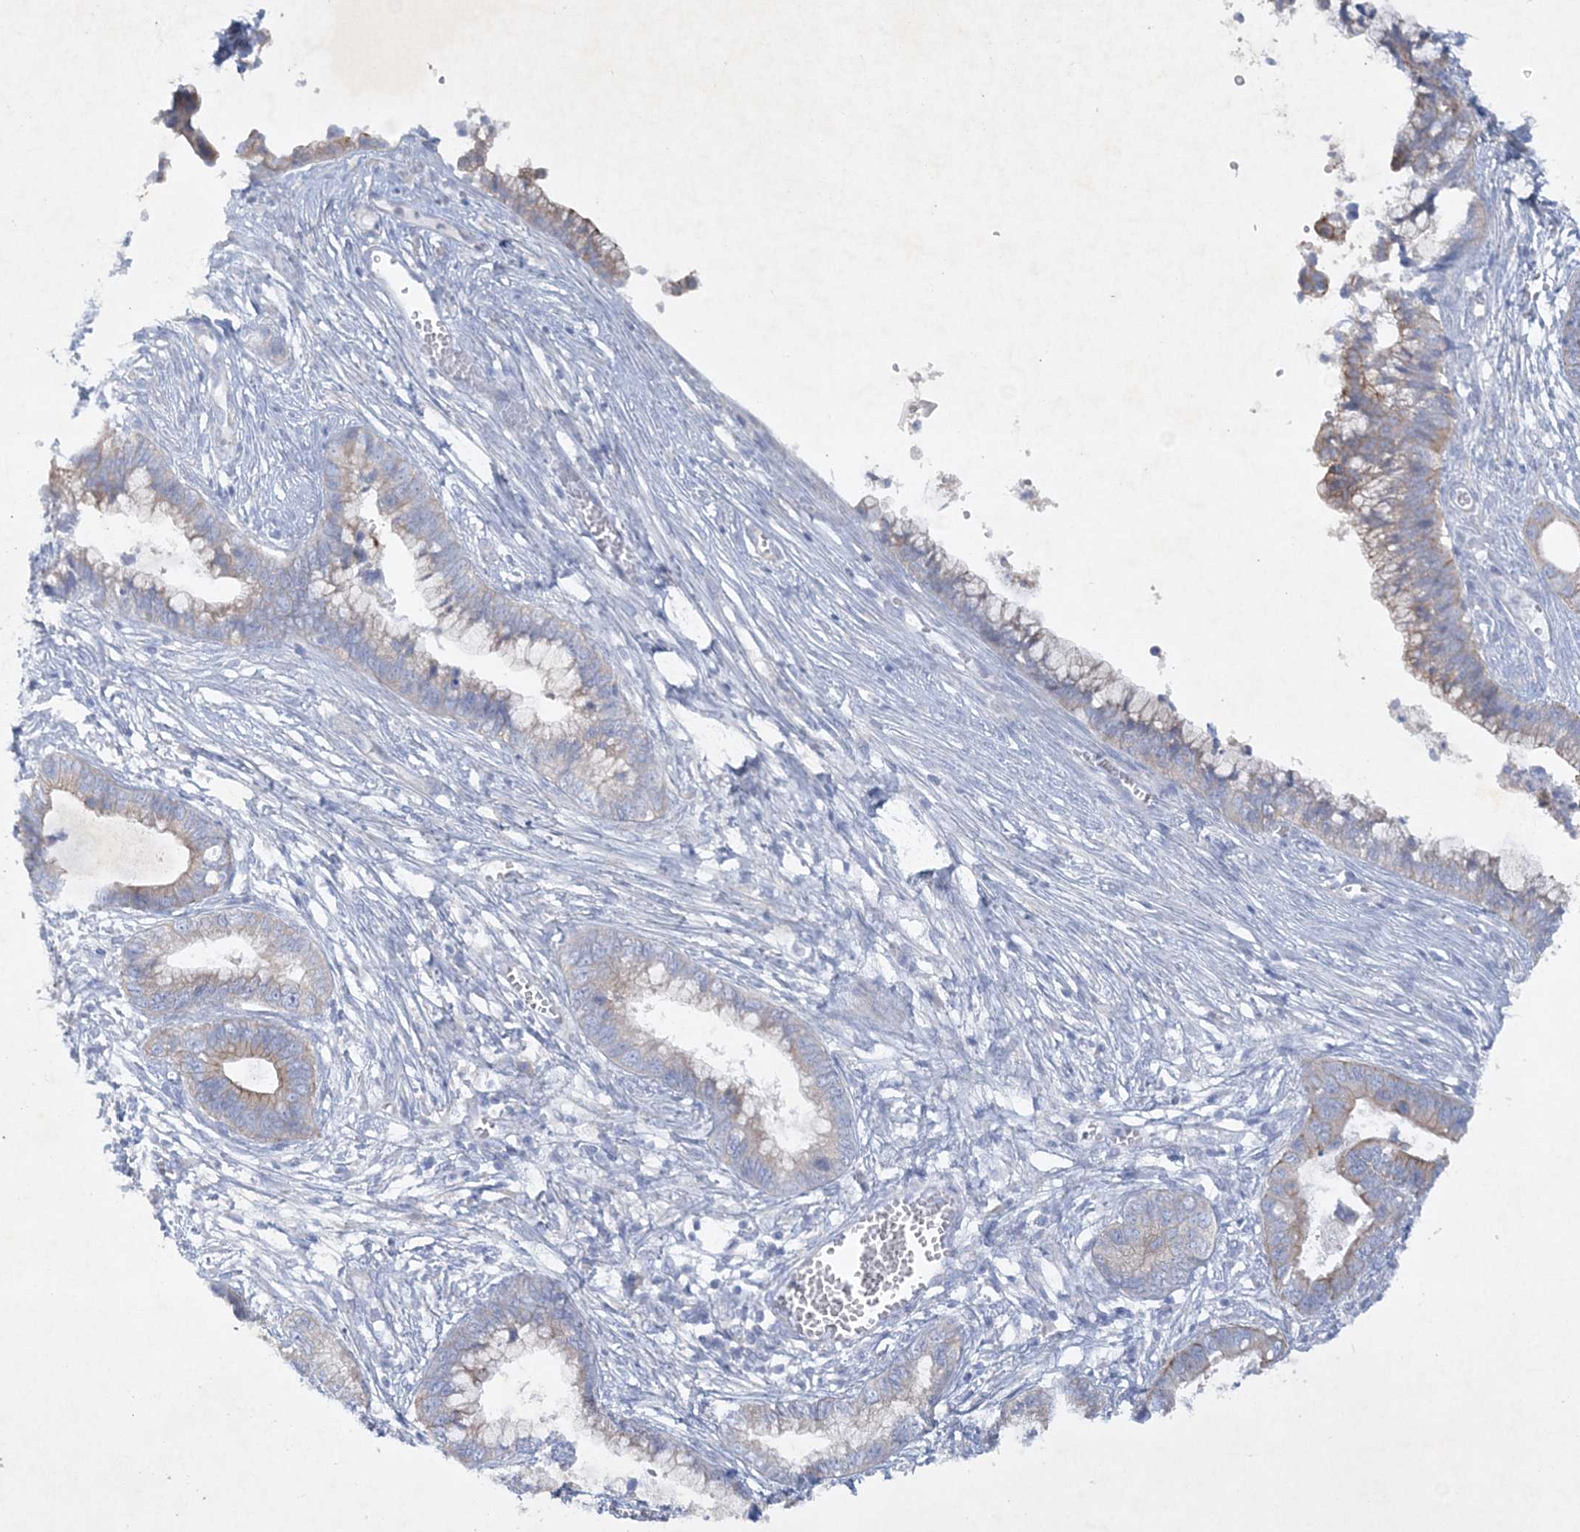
{"staining": {"intensity": "moderate", "quantity": "<25%", "location": "cytoplasmic/membranous"}, "tissue": "cervical cancer", "cell_type": "Tumor cells", "image_type": "cancer", "snomed": [{"axis": "morphology", "description": "Adenocarcinoma, NOS"}, {"axis": "topography", "description": "Cervix"}], "caption": "Protein staining displays moderate cytoplasmic/membranous positivity in approximately <25% of tumor cells in cervical adenocarcinoma.", "gene": "FARSB", "patient": {"sex": "female", "age": 44}}